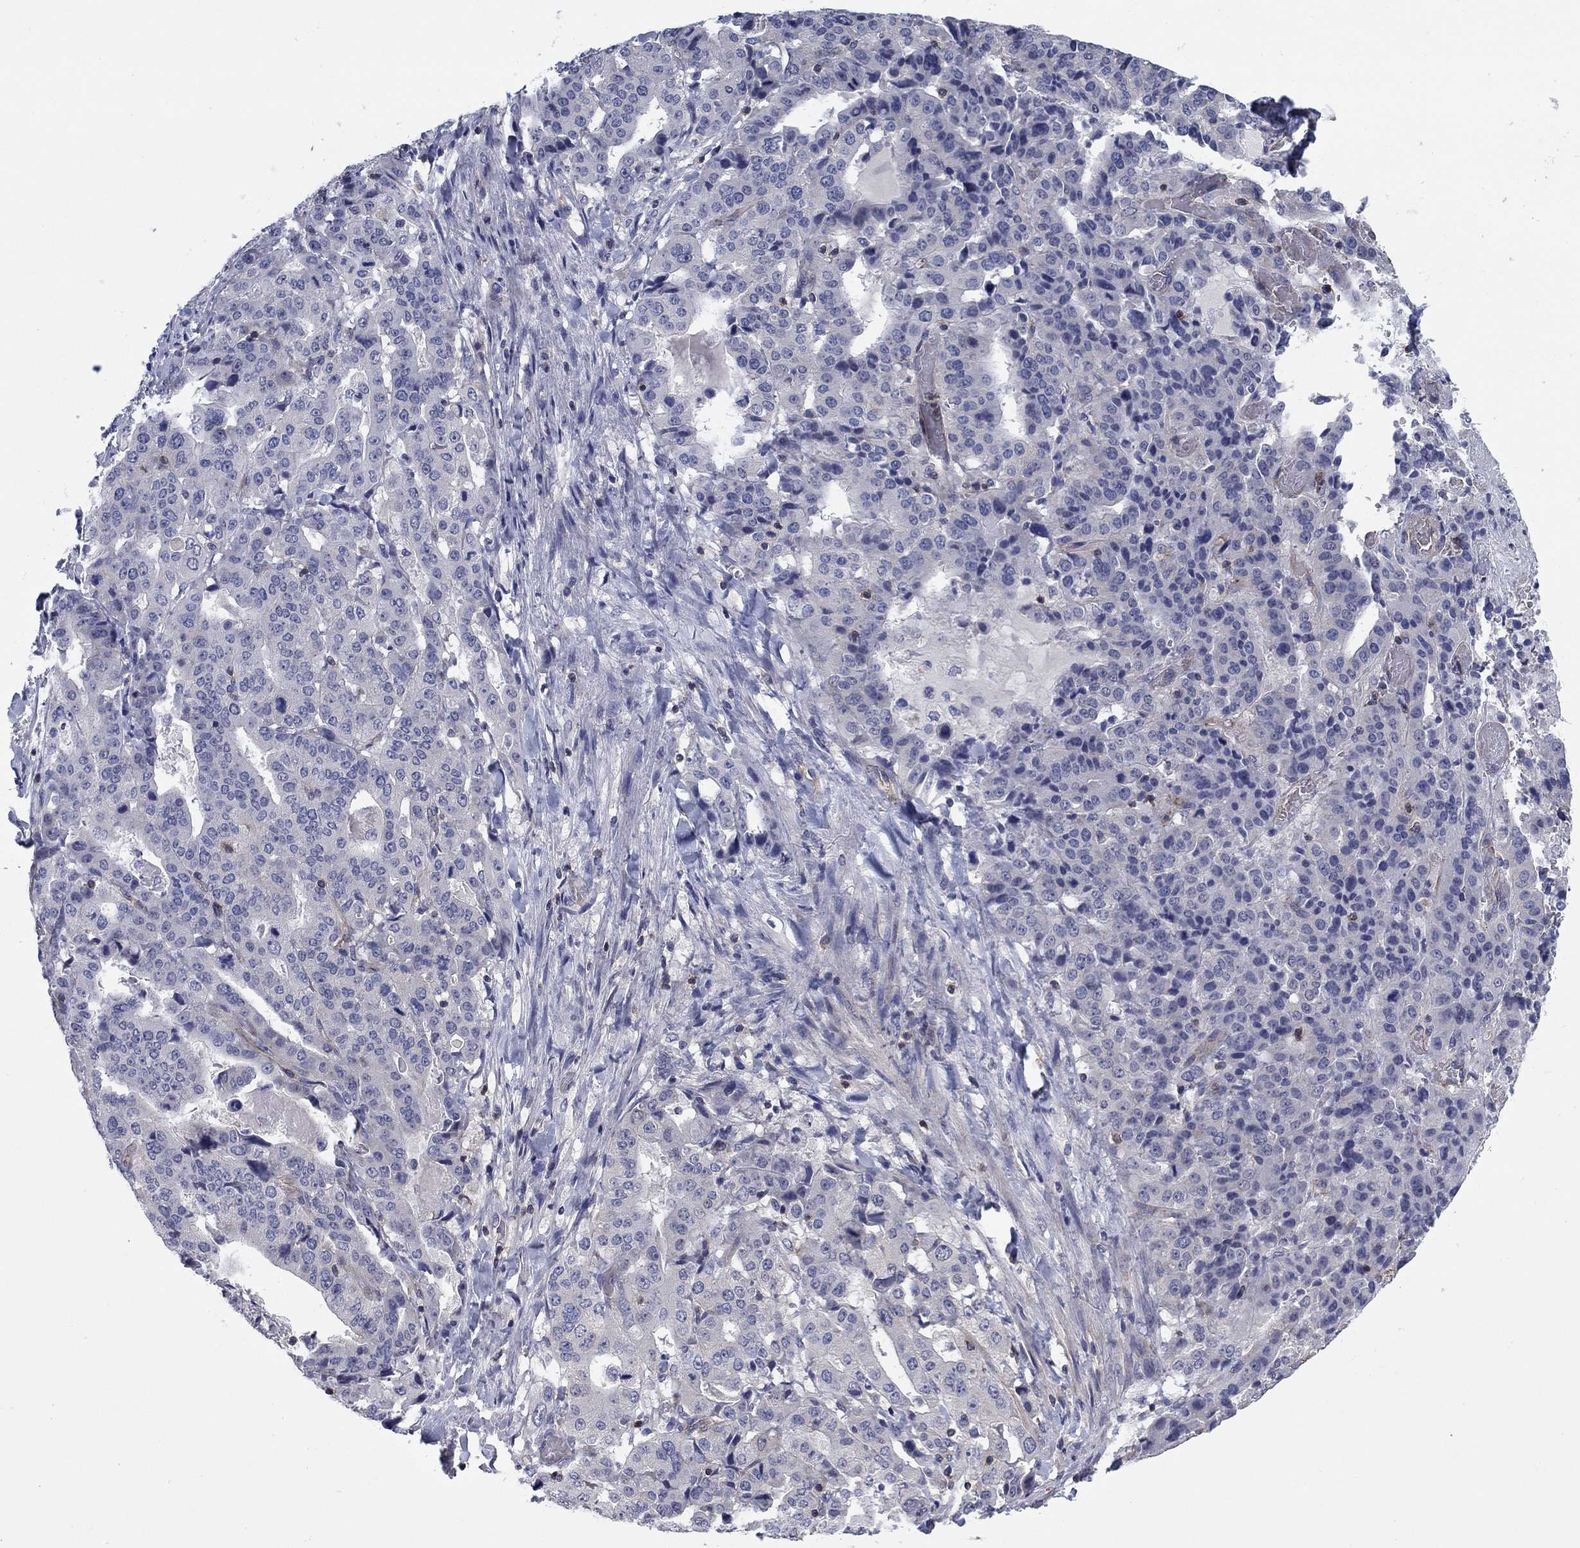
{"staining": {"intensity": "negative", "quantity": "none", "location": "none"}, "tissue": "stomach cancer", "cell_type": "Tumor cells", "image_type": "cancer", "snomed": [{"axis": "morphology", "description": "Adenocarcinoma, NOS"}, {"axis": "topography", "description": "Stomach"}], "caption": "This photomicrograph is of stomach cancer stained with immunohistochemistry (IHC) to label a protein in brown with the nuclei are counter-stained blue. There is no staining in tumor cells.", "gene": "PSD4", "patient": {"sex": "male", "age": 48}}